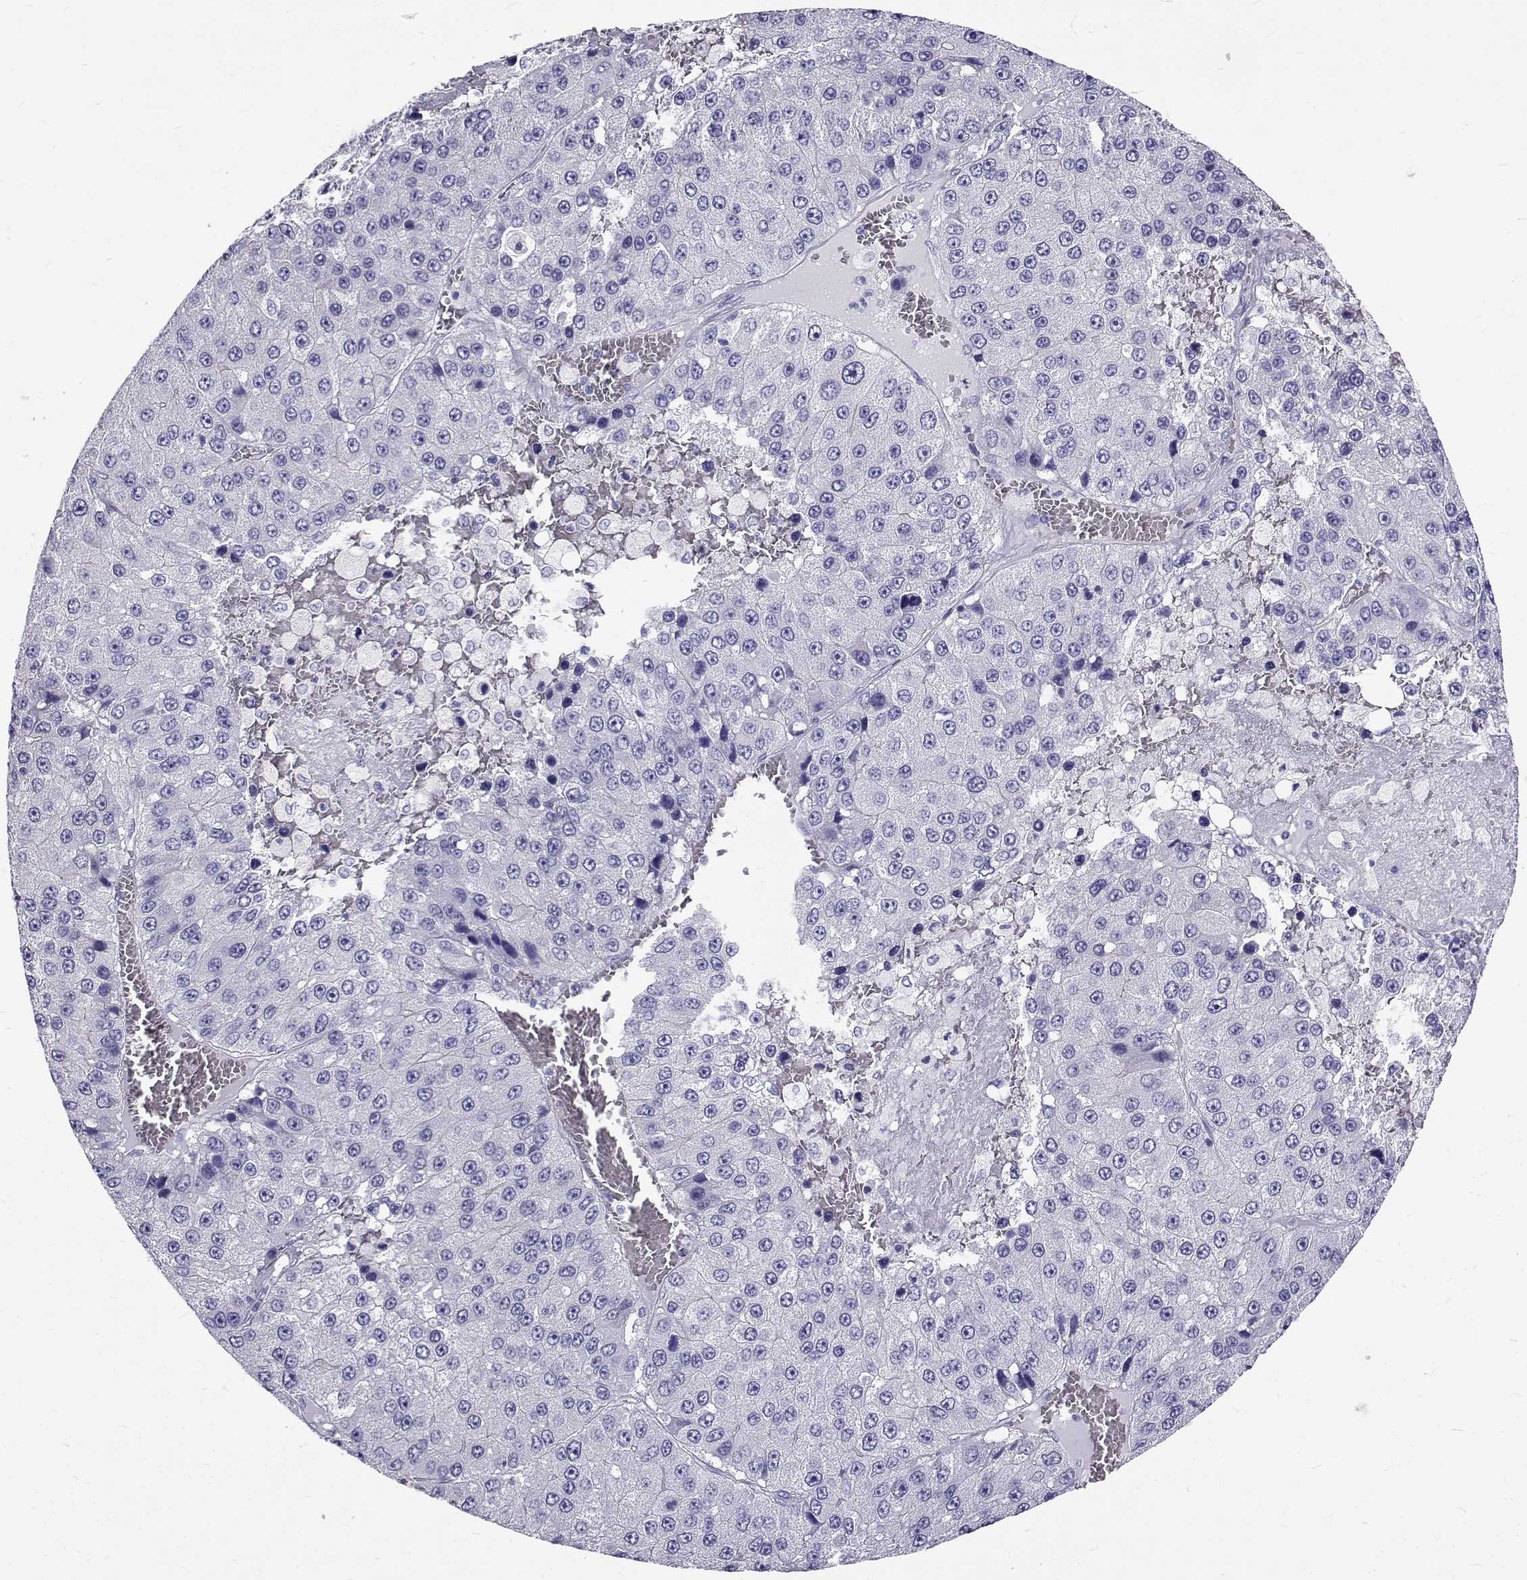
{"staining": {"intensity": "negative", "quantity": "none", "location": "none"}, "tissue": "liver cancer", "cell_type": "Tumor cells", "image_type": "cancer", "snomed": [{"axis": "morphology", "description": "Carcinoma, Hepatocellular, NOS"}, {"axis": "topography", "description": "Liver"}], "caption": "Immunohistochemistry (IHC) photomicrograph of neoplastic tissue: human liver cancer (hepatocellular carcinoma) stained with DAB (3,3'-diaminobenzidine) exhibits no significant protein staining in tumor cells. Nuclei are stained in blue.", "gene": "IGSF1", "patient": {"sex": "female", "age": 73}}